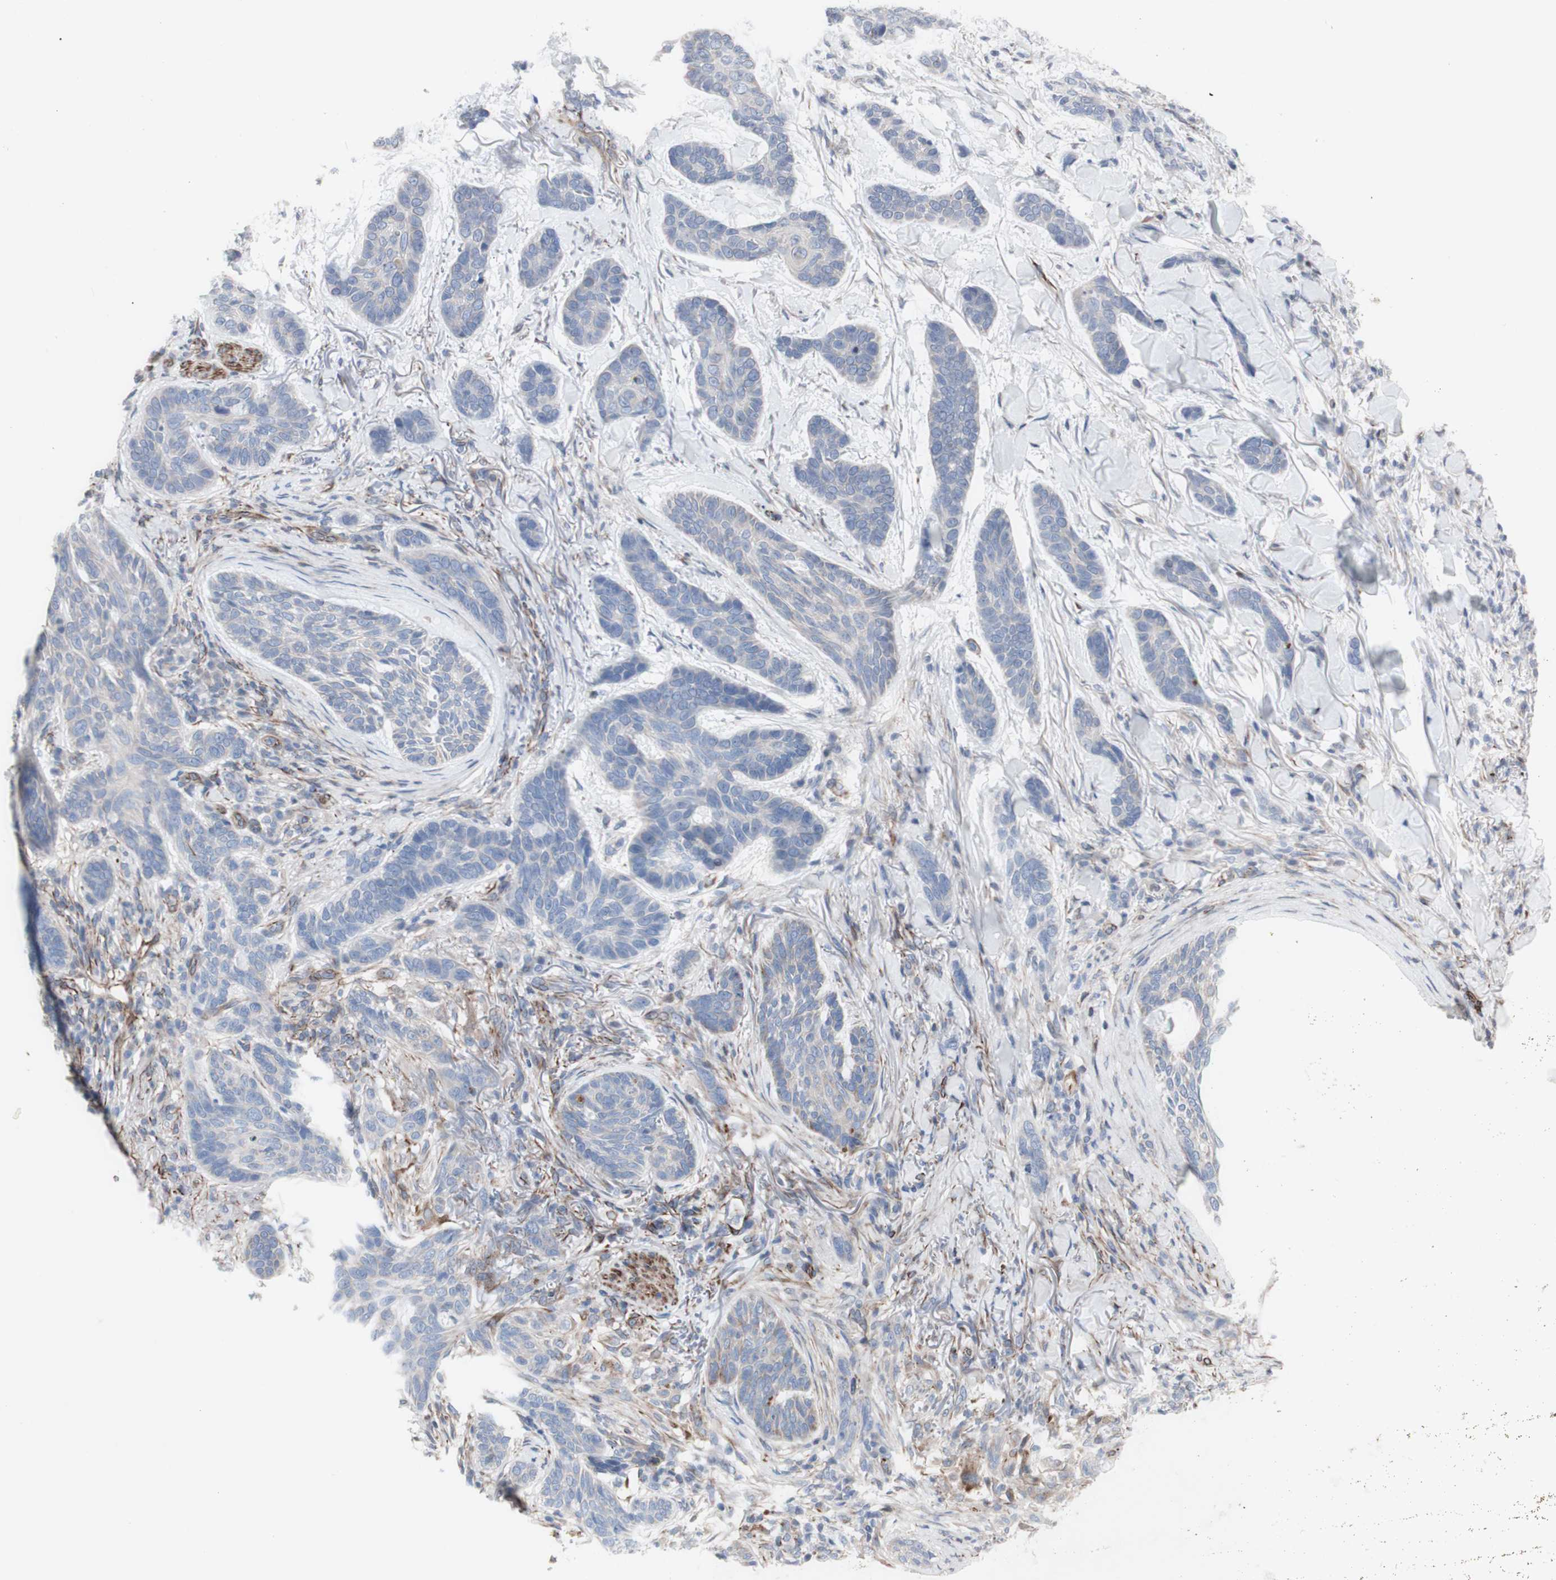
{"staining": {"intensity": "negative", "quantity": "none", "location": "none"}, "tissue": "skin cancer", "cell_type": "Tumor cells", "image_type": "cancer", "snomed": [{"axis": "morphology", "description": "Basal cell carcinoma"}, {"axis": "topography", "description": "Skin"}], "caption": "This is an IHC micrograph of human basal cell carcinoma (skin). There is no staining in tumor cells.", "gene": "AGPAT5", "patient": {"sex": "male", "age": 43}}